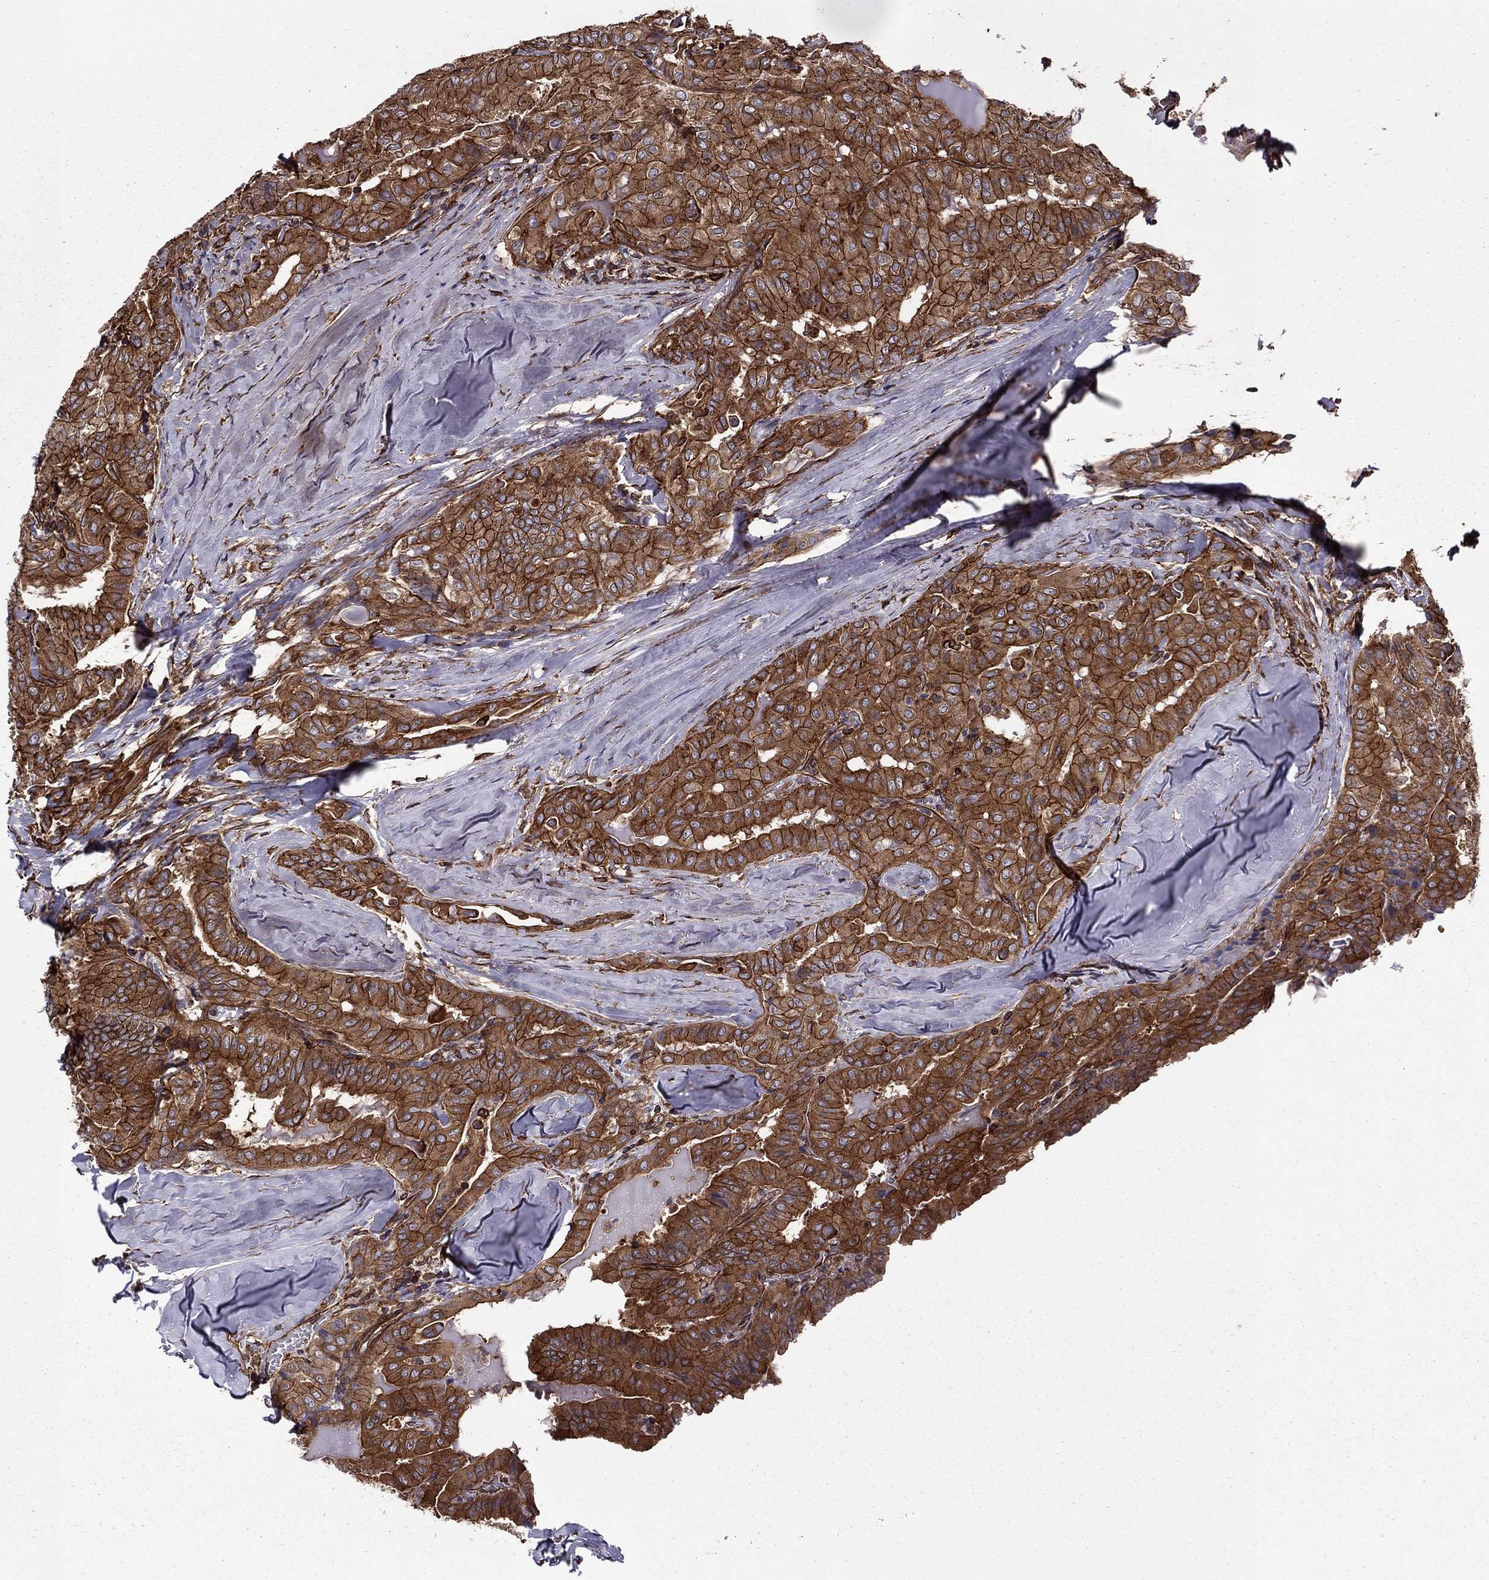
{"staining": {"intensity": "strong", "quantity": ">75%", "location": "cytoplasmic/membranous"}, "tissue": "thyroid cancer", "cell_type": "Tumor cells", "image_type": "cancer", "snomed": [{"axis": "morphology", "description": "Papillary adenocarcinoma, NOS"}, {"axis": "topography", "description": "Thyroid gland"}], "caption": "Immunohistochemistry of human thyroid papillary adenocarcinoma exhibits high levels of strong cytoplasmic/membranous positivity in about >75% of tumor cells.", "gene": "SHMT1", "patient": {"sex": "female", "age": 68}}